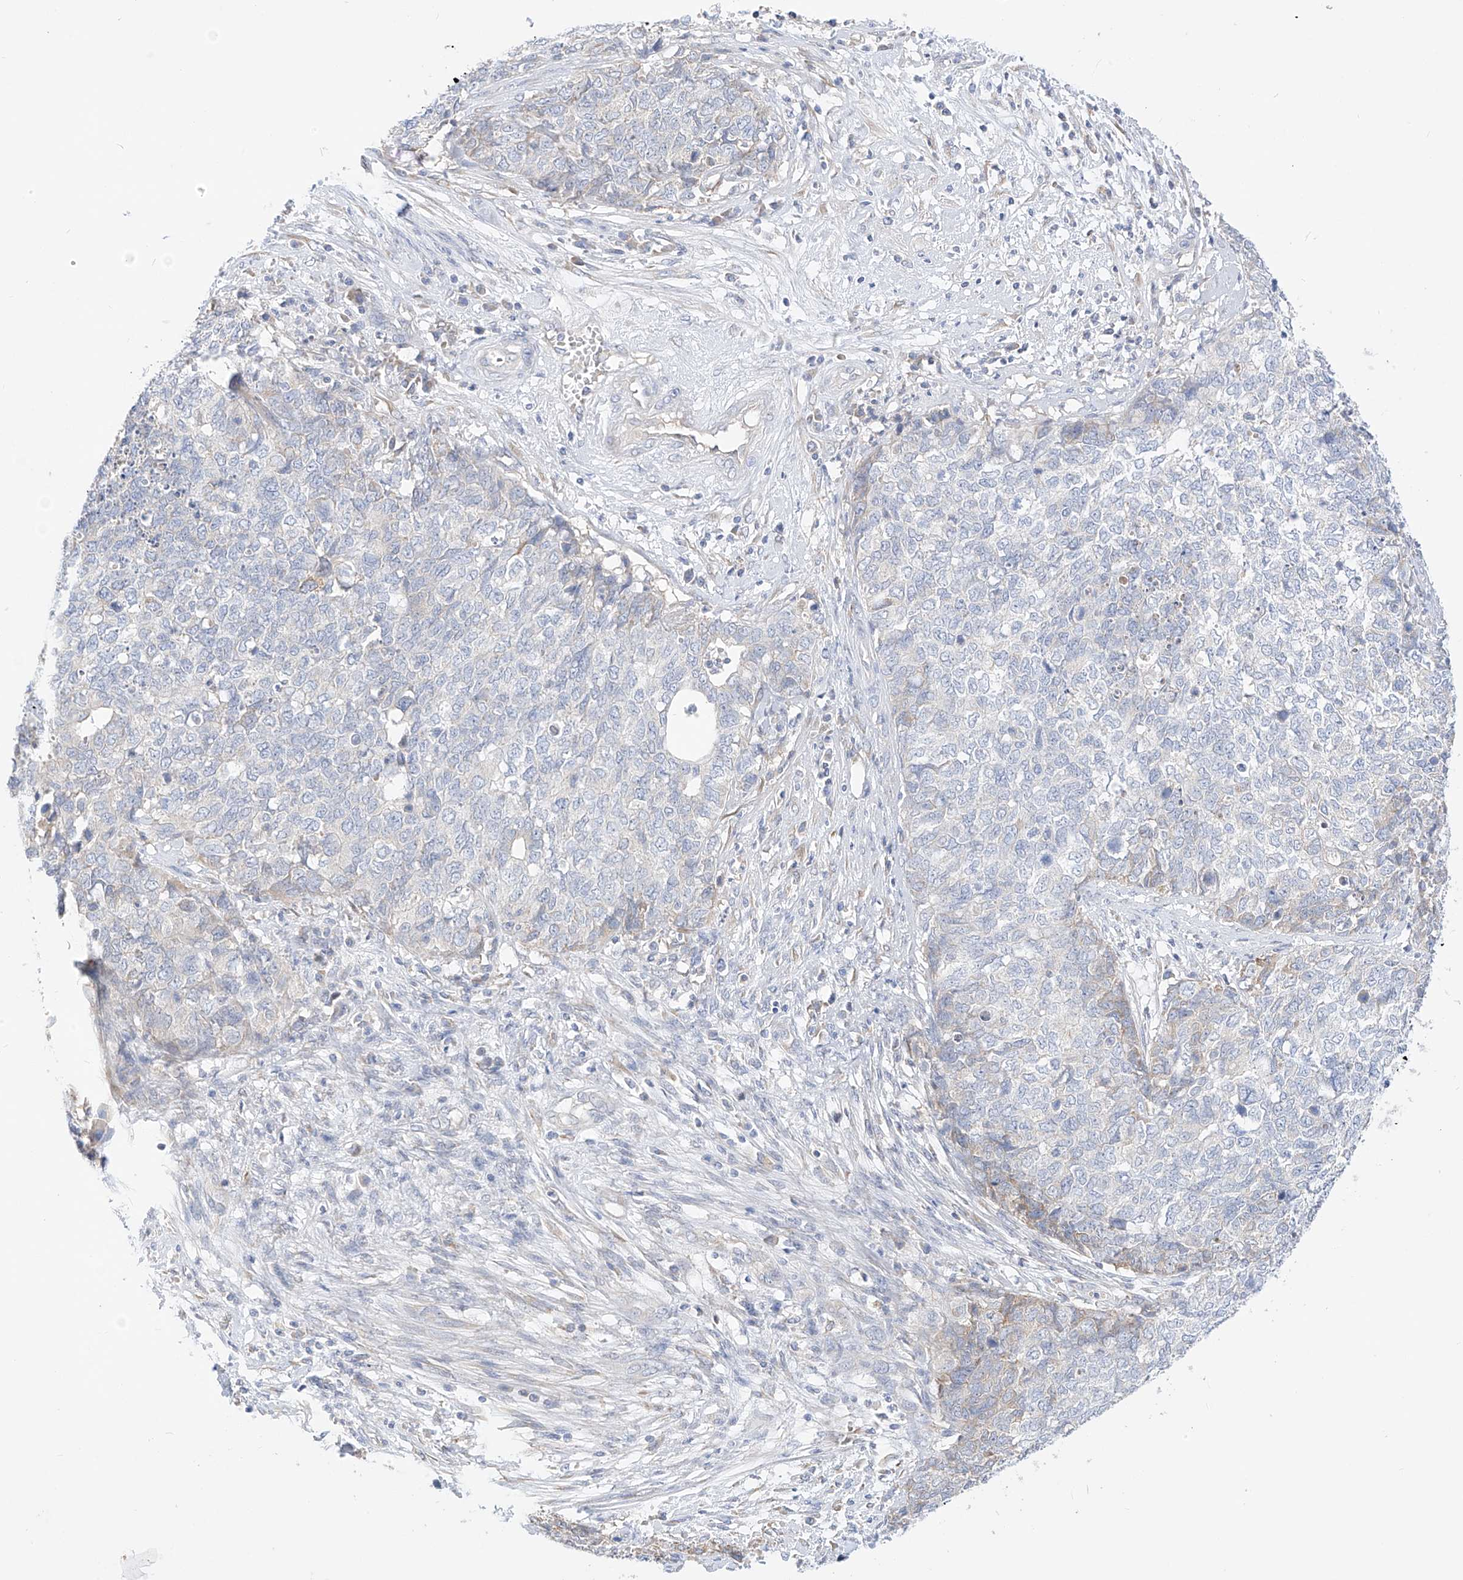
{"staining": {"intensity": "negative", "quantity": "none", "location": "none"}, "tissue": "cervical cancer", "cell_type": "Tumor cells", "image_type": "cancer", "snomed": [{"axis": "morphology", "description": "Squamous cell carcinoma, NOS"}, {"axis": "topography", "description": "Cervix"}], "caption": "The histopathology image shows no staining of tumor cells in cervical cancer (squamous cell carcinoma).", "gene": "RASA2", "patient": {"sex": "female", "age": 63}}